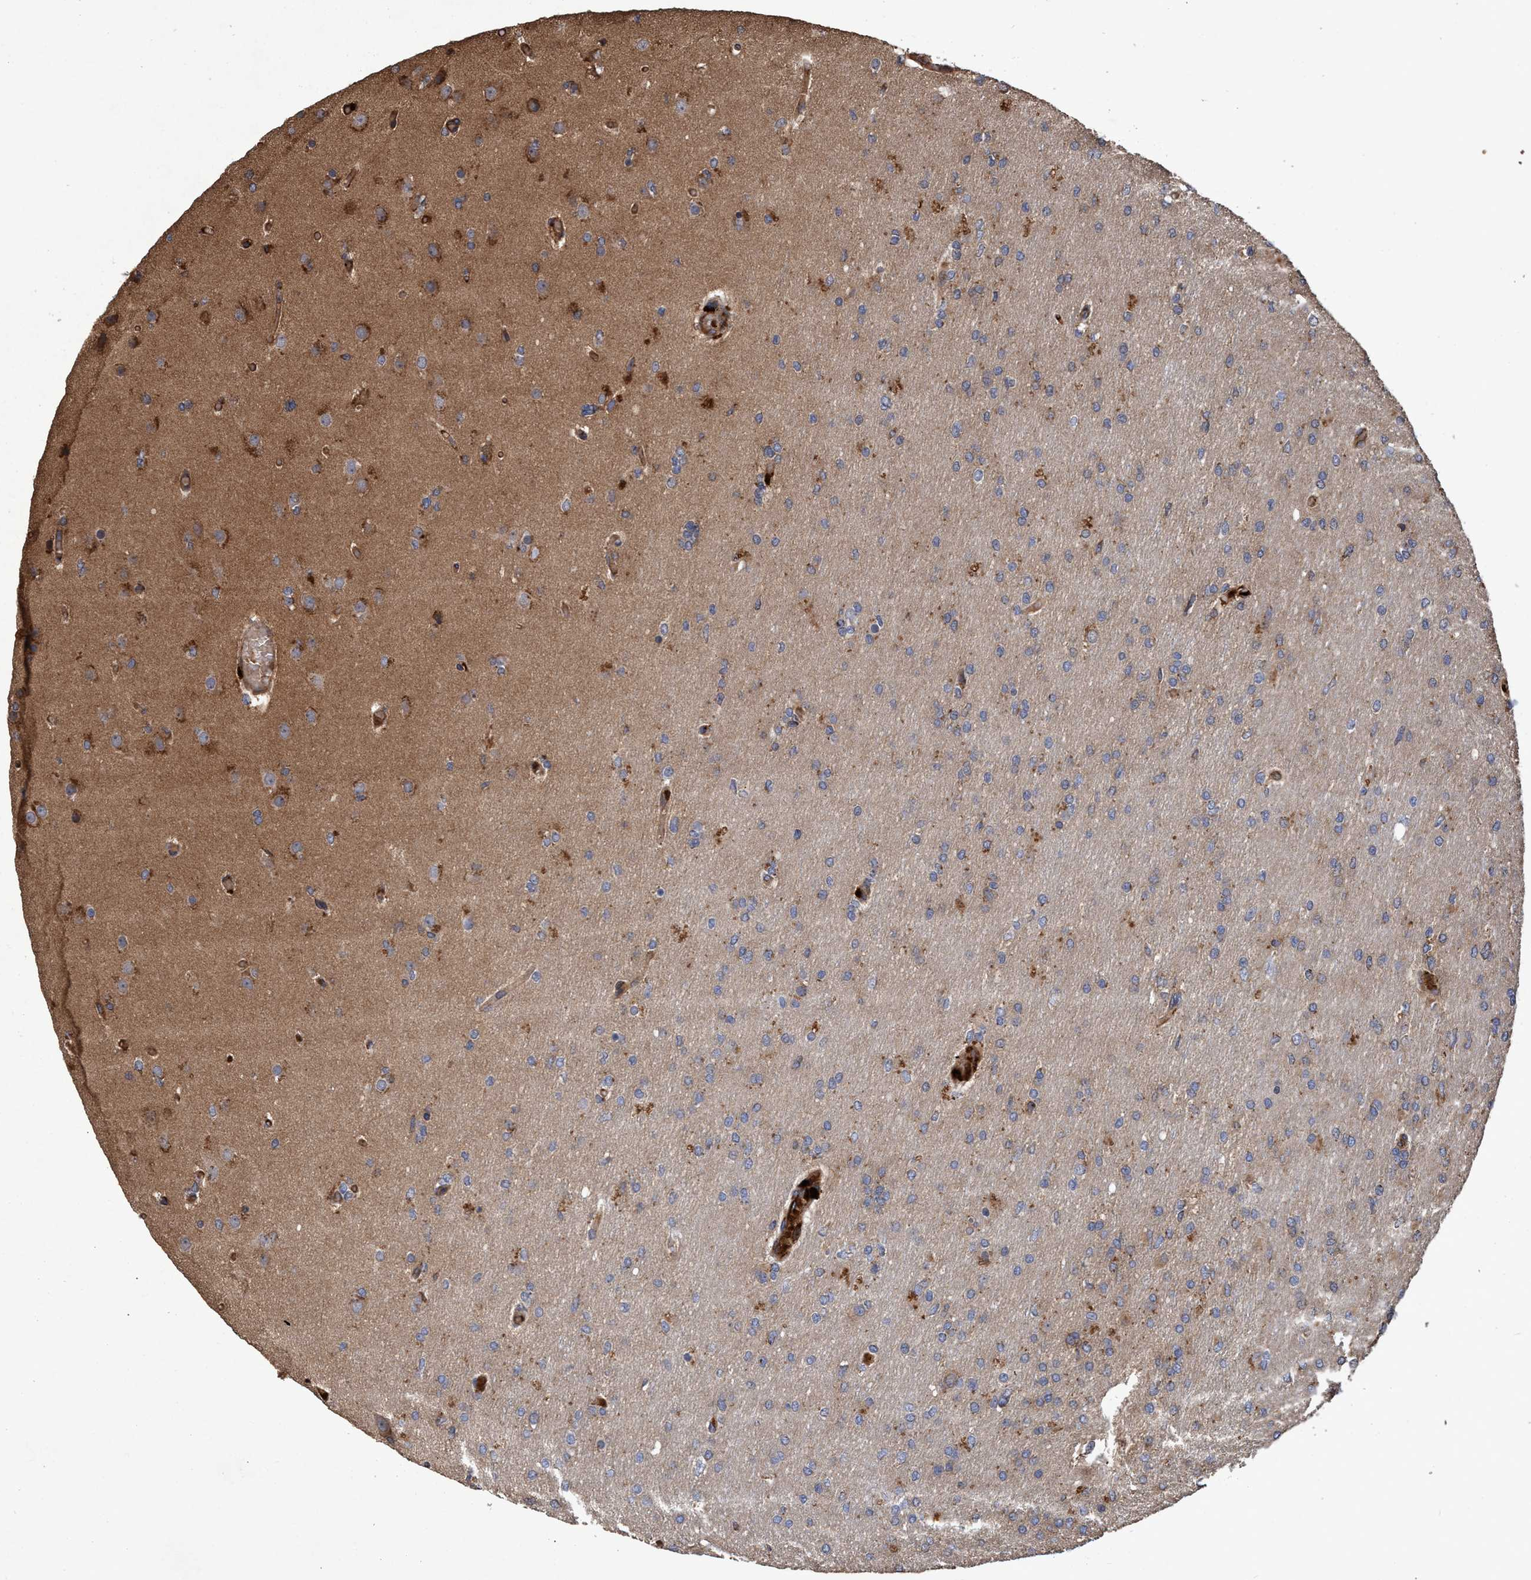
{"staining": {"intensity": "weak", "quantity": ">75%", "location": "cytoplasmic/membranous"}, "tissue": "glioma", "cell_type": "Tumor cells", "image_type": "cancer", "snomed": [{"axis": "morphology", "description": "Glioma, malignant, High grade"}, {"axis": "topography", "description": "Cerebral cortex"}], "caption": "A low amount of weak cytoplasmic/membranous expression is appreciated in approximately >75% of tumor cells in glioma tissue.", "gene": "CHMP6", "patient": {"sex": "female", "age": 36}}